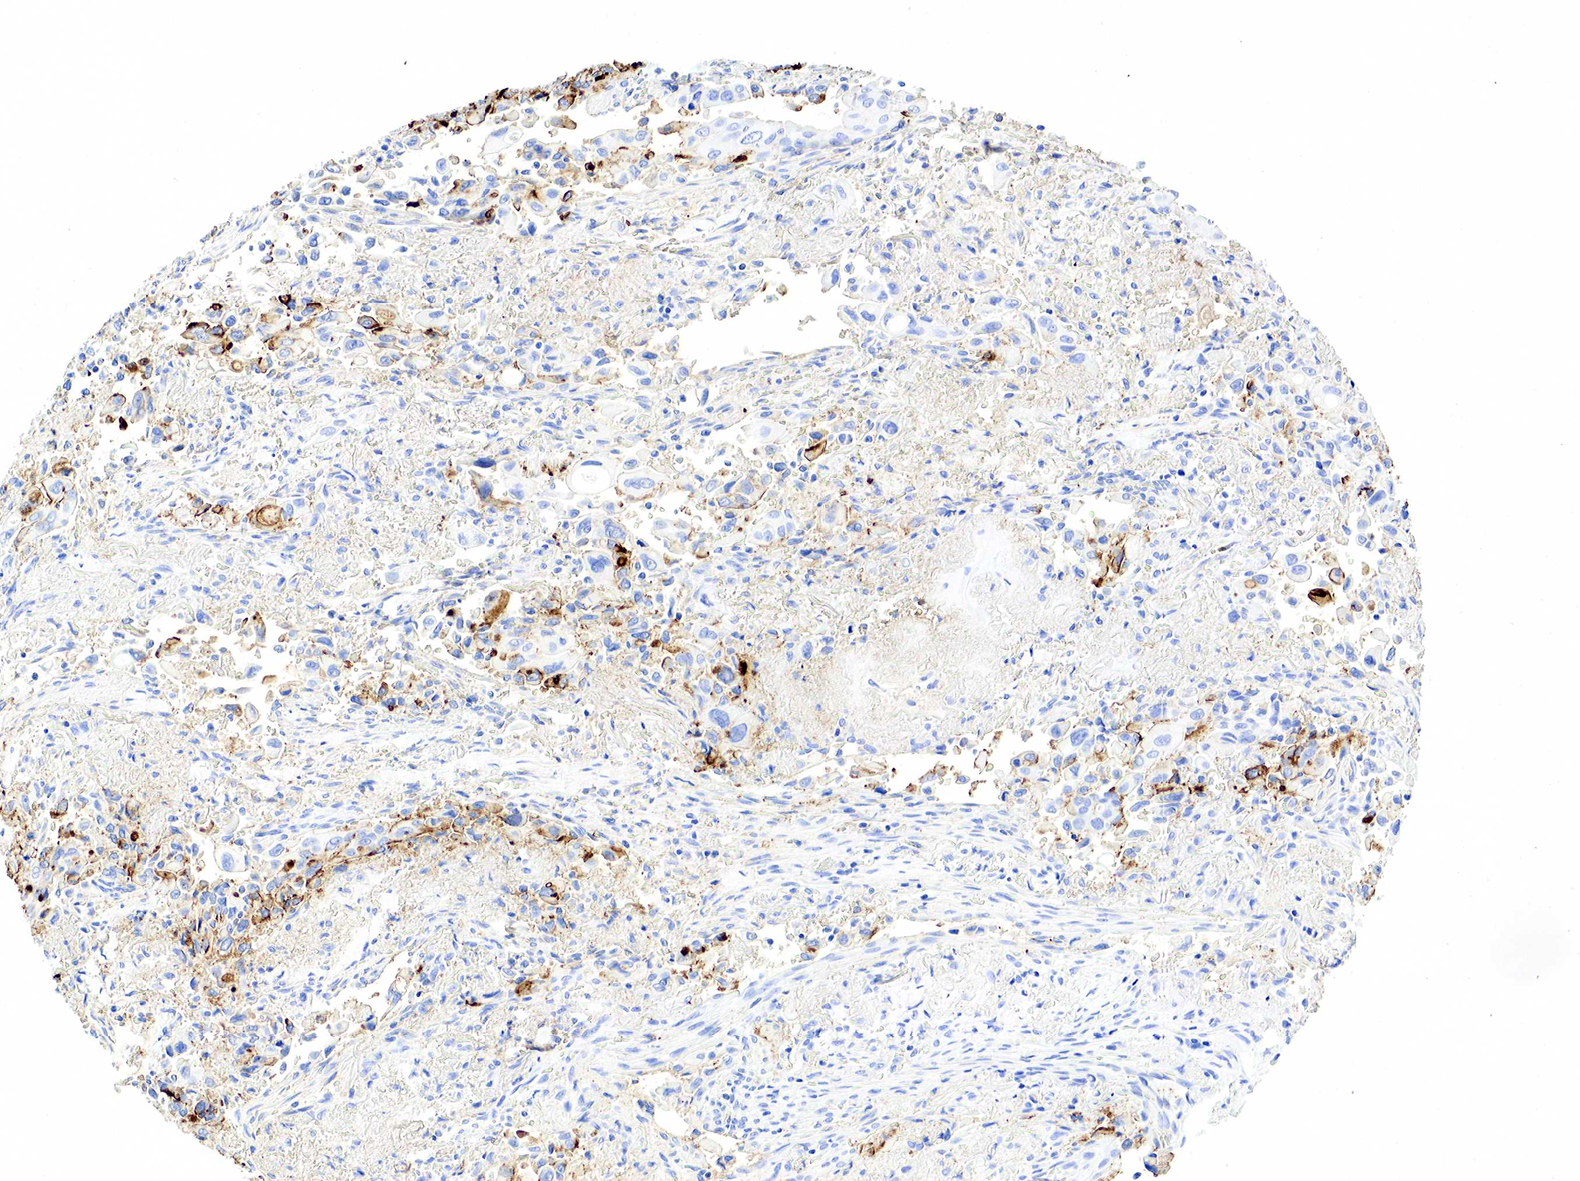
{"staining": {"intensity": "moderate", "quantity": "25%-75%", "location": "cytoplasmic/membranous"}, "tissue": "lung cancer", "cell_type": "Tumor cells", "image_type": "cancer", "snomed": [{"axis": "morphology", "description": "Adenocarcinoma, NOS"}, {"axis": "topography", "description": "Lung"}], "caption": "Immunohistochemistry (IHC) micrograph of adenocarcinoma (lung) stained for a protein (brown), which shows medium levels of moderate cytoplasmic/membranous positivity in about 25%-75% of tumor cells.", "gene": "FUT4", "patient": {"sex": "male", "age": 68}}